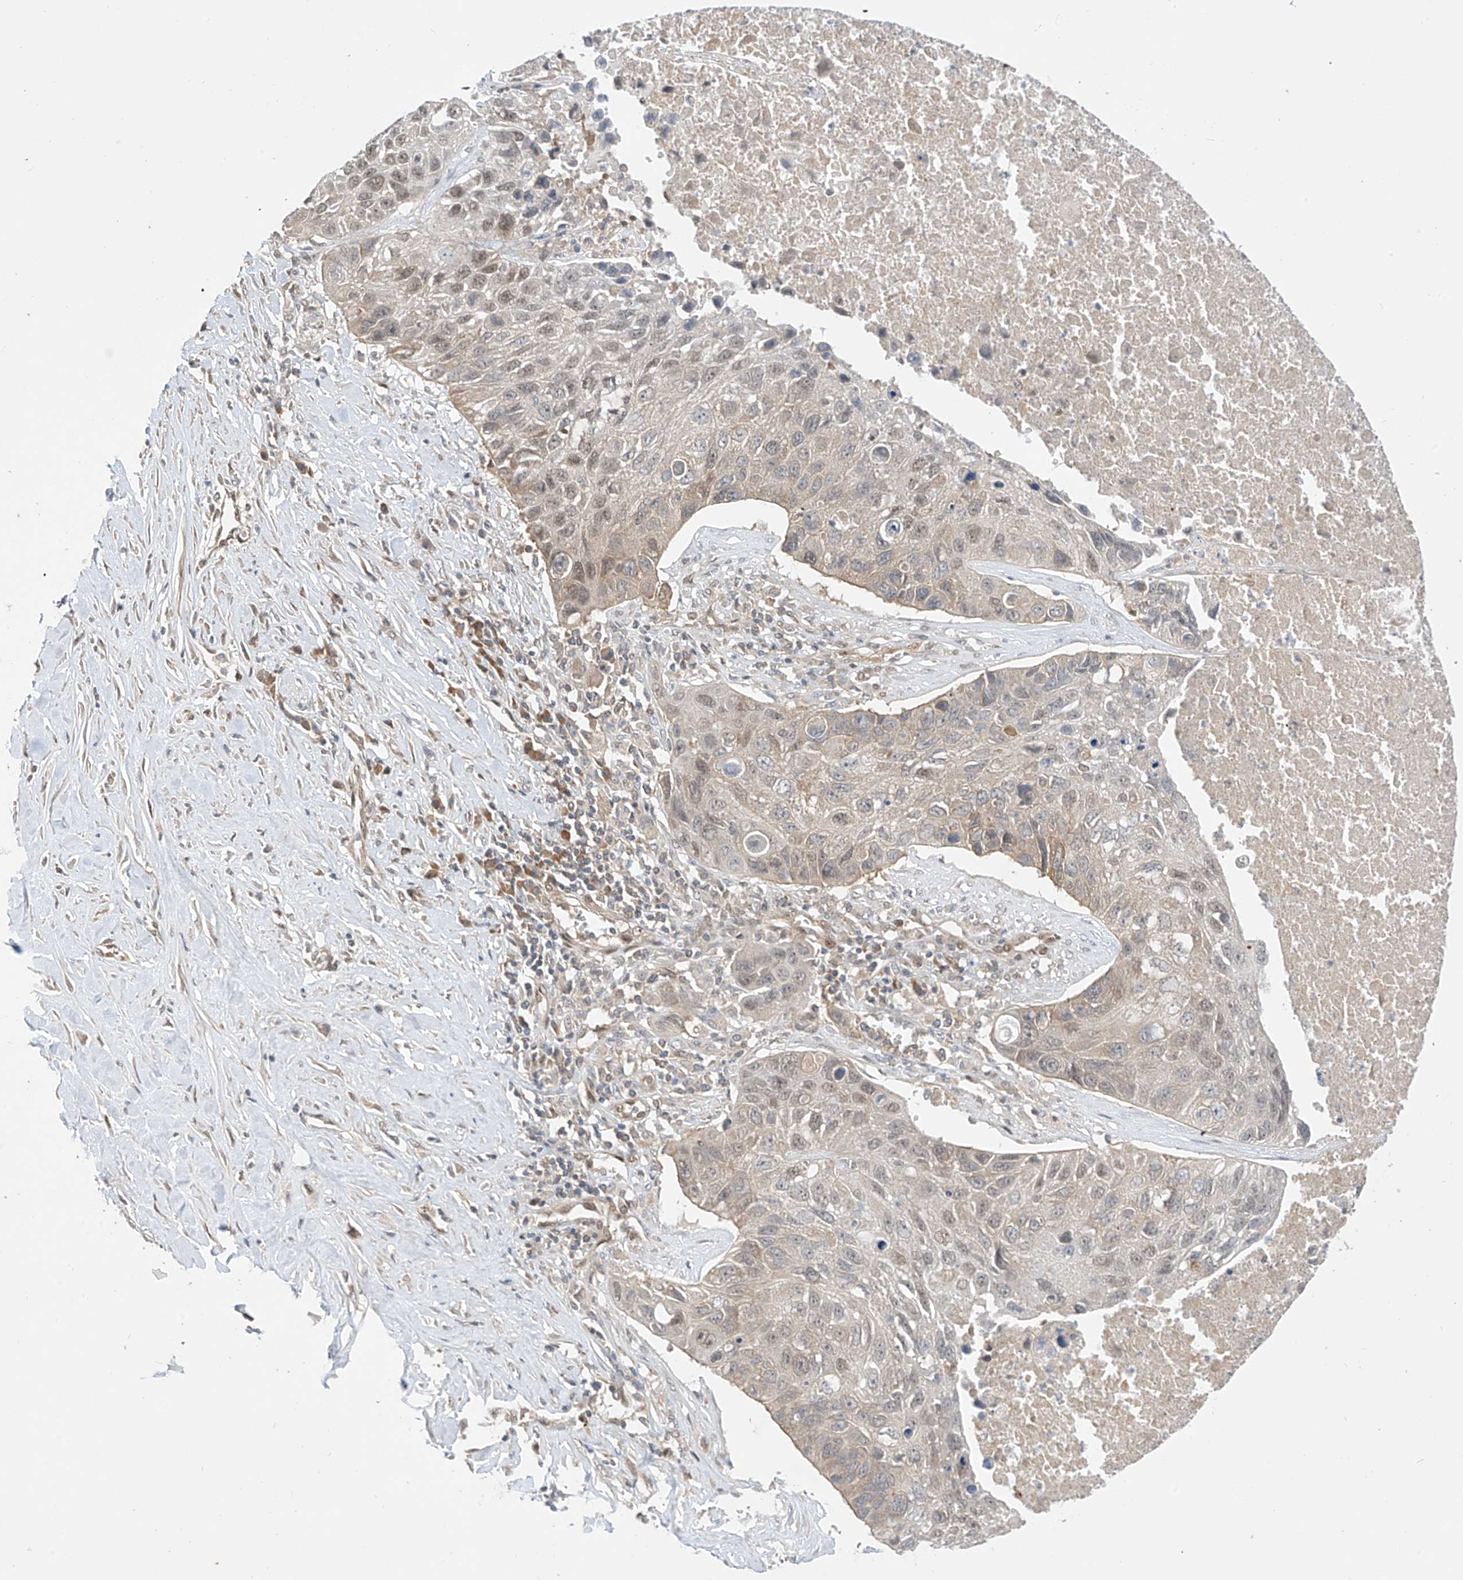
{"staining": {"intensity": "negative", "quantity": "none", "location": "none"}, "tissue": "lung cancer", "cell_type": "Tumor cells", "image_type": "cancer", "snomed": [{"axis": "morphology", "description": "Squamous cell carcinoma, NOS"}, {"axis": "topography", "description": "Lung"}], "caption": "Tumor cells show no significant protein expression in lung cancer.", "gene": "MRTFA", "patient": {"sex": "male", "age": 61}}